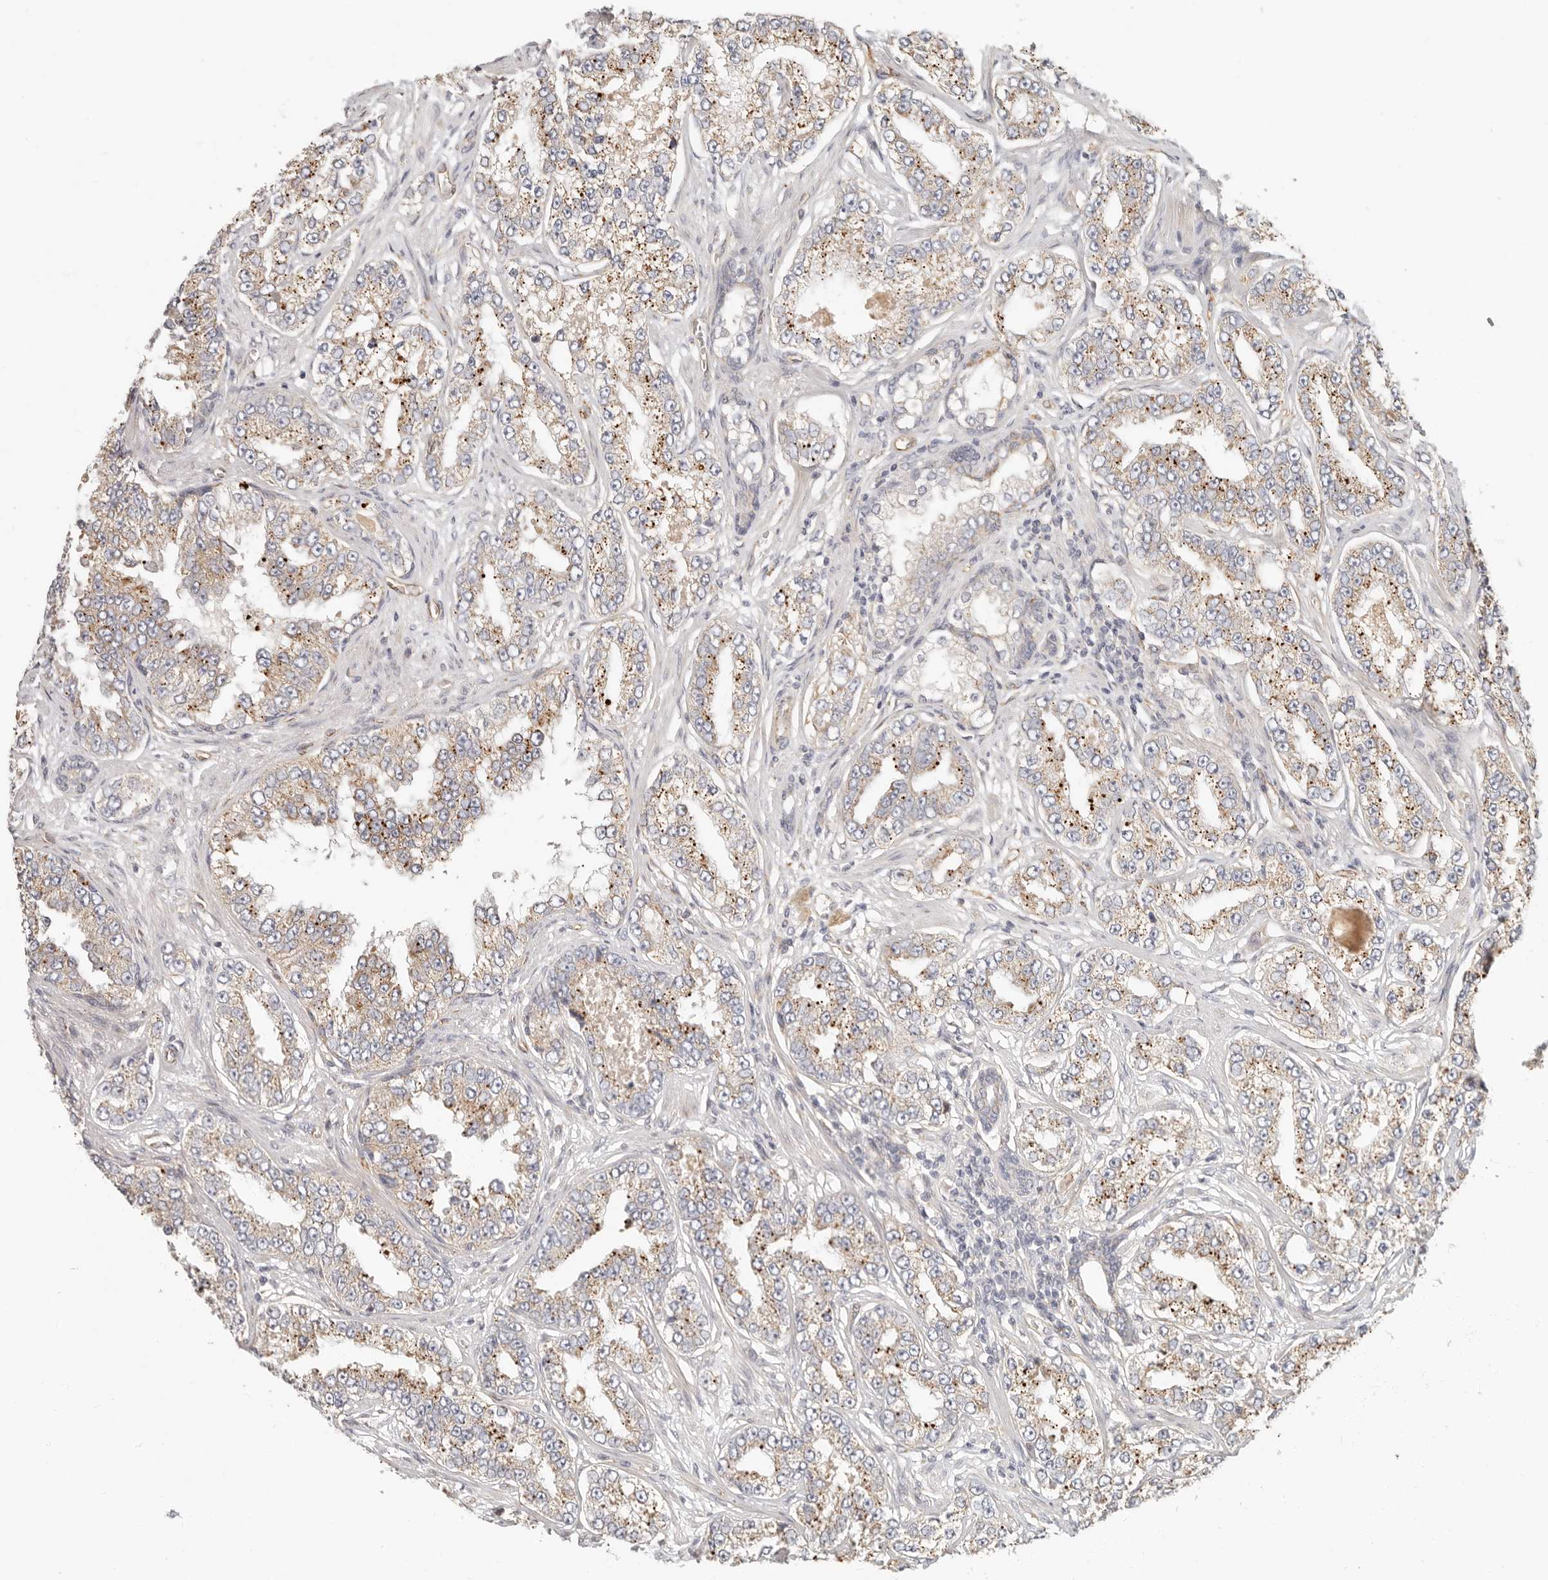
{"staining": {"intensity": "moderate", "quantity": "25%-75%", "location": "cytoplasmic/membranous"}, "tissue": "prostate cancer", "cell_type": "Tumor cells", "image_type": "cancer", "snomed": [{"axis": "morphology", "description": "Normal tissue, NOS"}, {"axis": "morphology", "description": "Adenocarcinoma, High grade"}, {"axis": "topography", "description": "Prostate"}], "caption": "A brown stain labels moderate cytoplasmic/membranous staining of a protein in human prostate cancer (high-grade adenocarcinoma) tumor cells. The staining was performed using DAB, with brown indicating positive protein expression. Nuclei are stained blue with hematoxylin.", "gene": "SPRING1", "patient": {"sex": "male", "age": 83}}